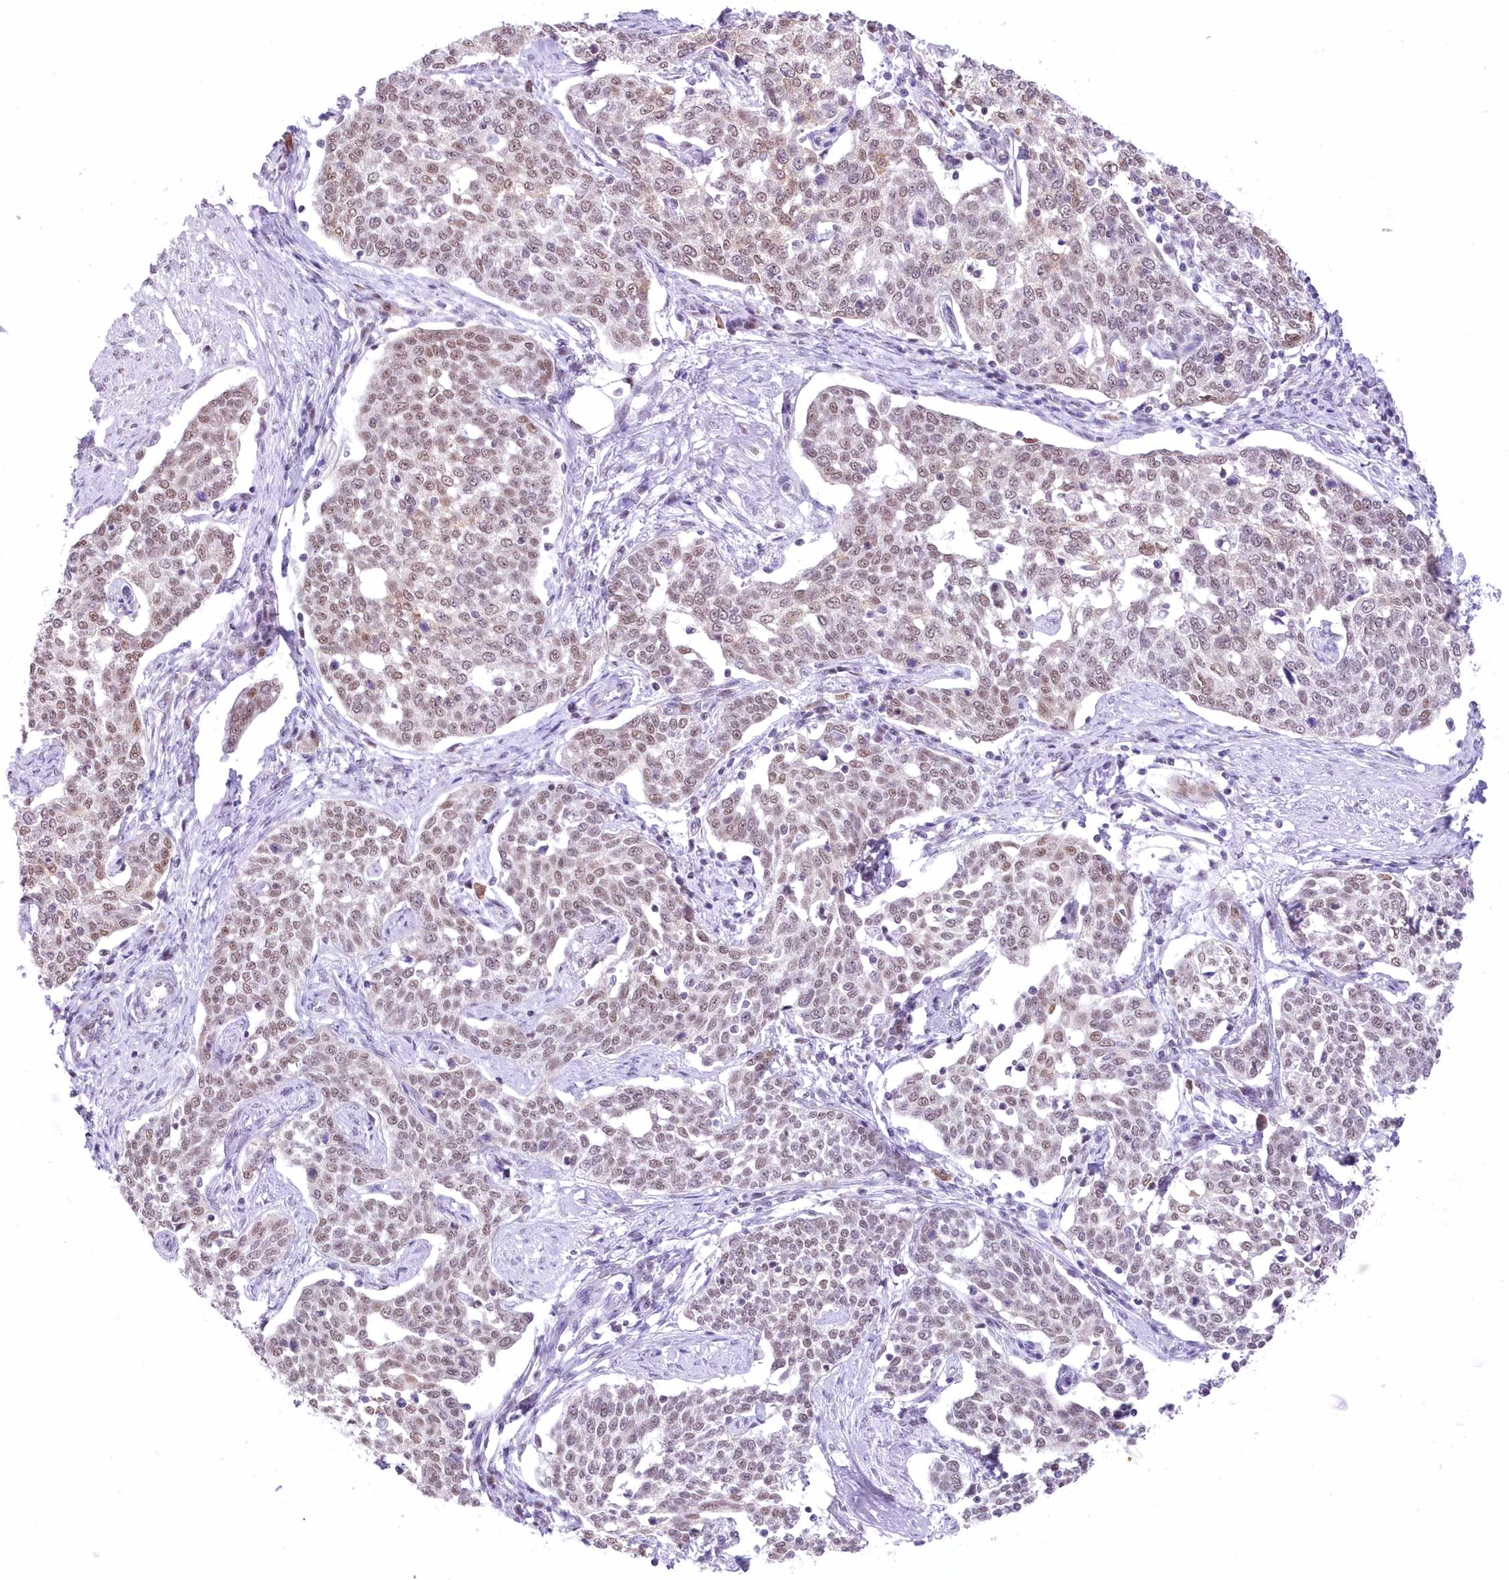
{"staining": {"intensity": "weak", "quantity": ">75%", "location": "nuclear"}, "tissue": "cervical cancer", "cell_type": "Tumor cells", "image_type": "cancer", "snomed": [{"axis": "morphology", "description": "Squamous cell carcinoma, NOS"}, {"axis": "topography", "description": "Cervix"}], "caption": "The histopathology image demonstrates staining of cervical cancer (squamous cell carcinoma), revealing weak nuclear protein expression (brown color) within tumor cells. (Brightfield microscopy of DAB IHC at high magnification).", "gene": "NSUN2", "patient": {"sex": "female", "age": 34}}